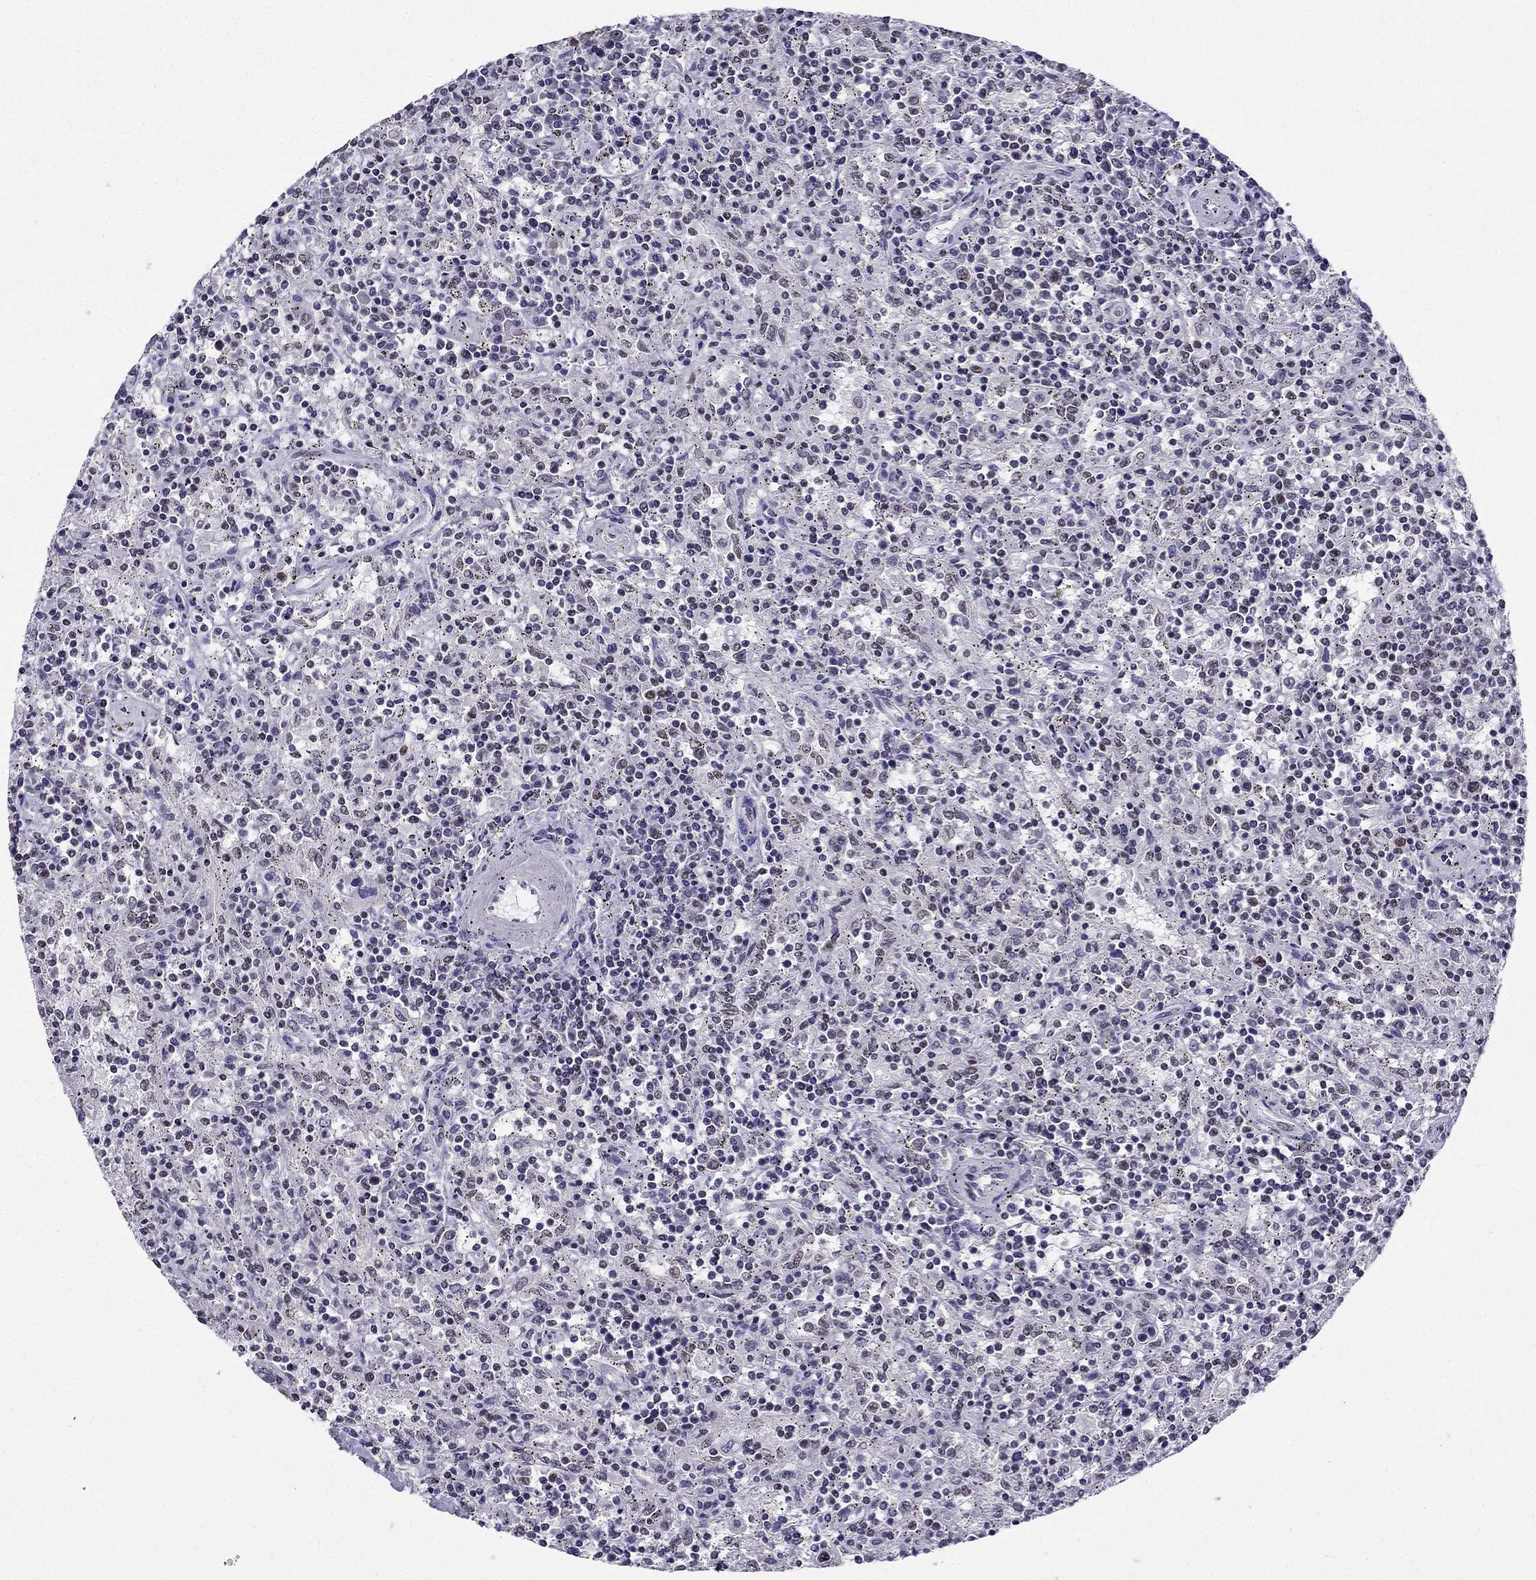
{"staining": {"intensity": "negative", "quantity": "none", "location": "none"}, "tissue": "lymphoma", "cell_type": "Tumor cells", "image_type": "cancer", "snomed": [{"axis": "morphology", "description": "Malignant lymphoma, non-Hodgkin's type, Low grade"}, {"axis": "topography", "description": "Spleen"}], "caption": "Low-grade malignant lymphoma, non-Hodgkin's type was stained to show a protein in brown. There is no significant positivity in tumor cells.", "gene": "ZNF420", "patient": {"sex": "male", "age": 62}}